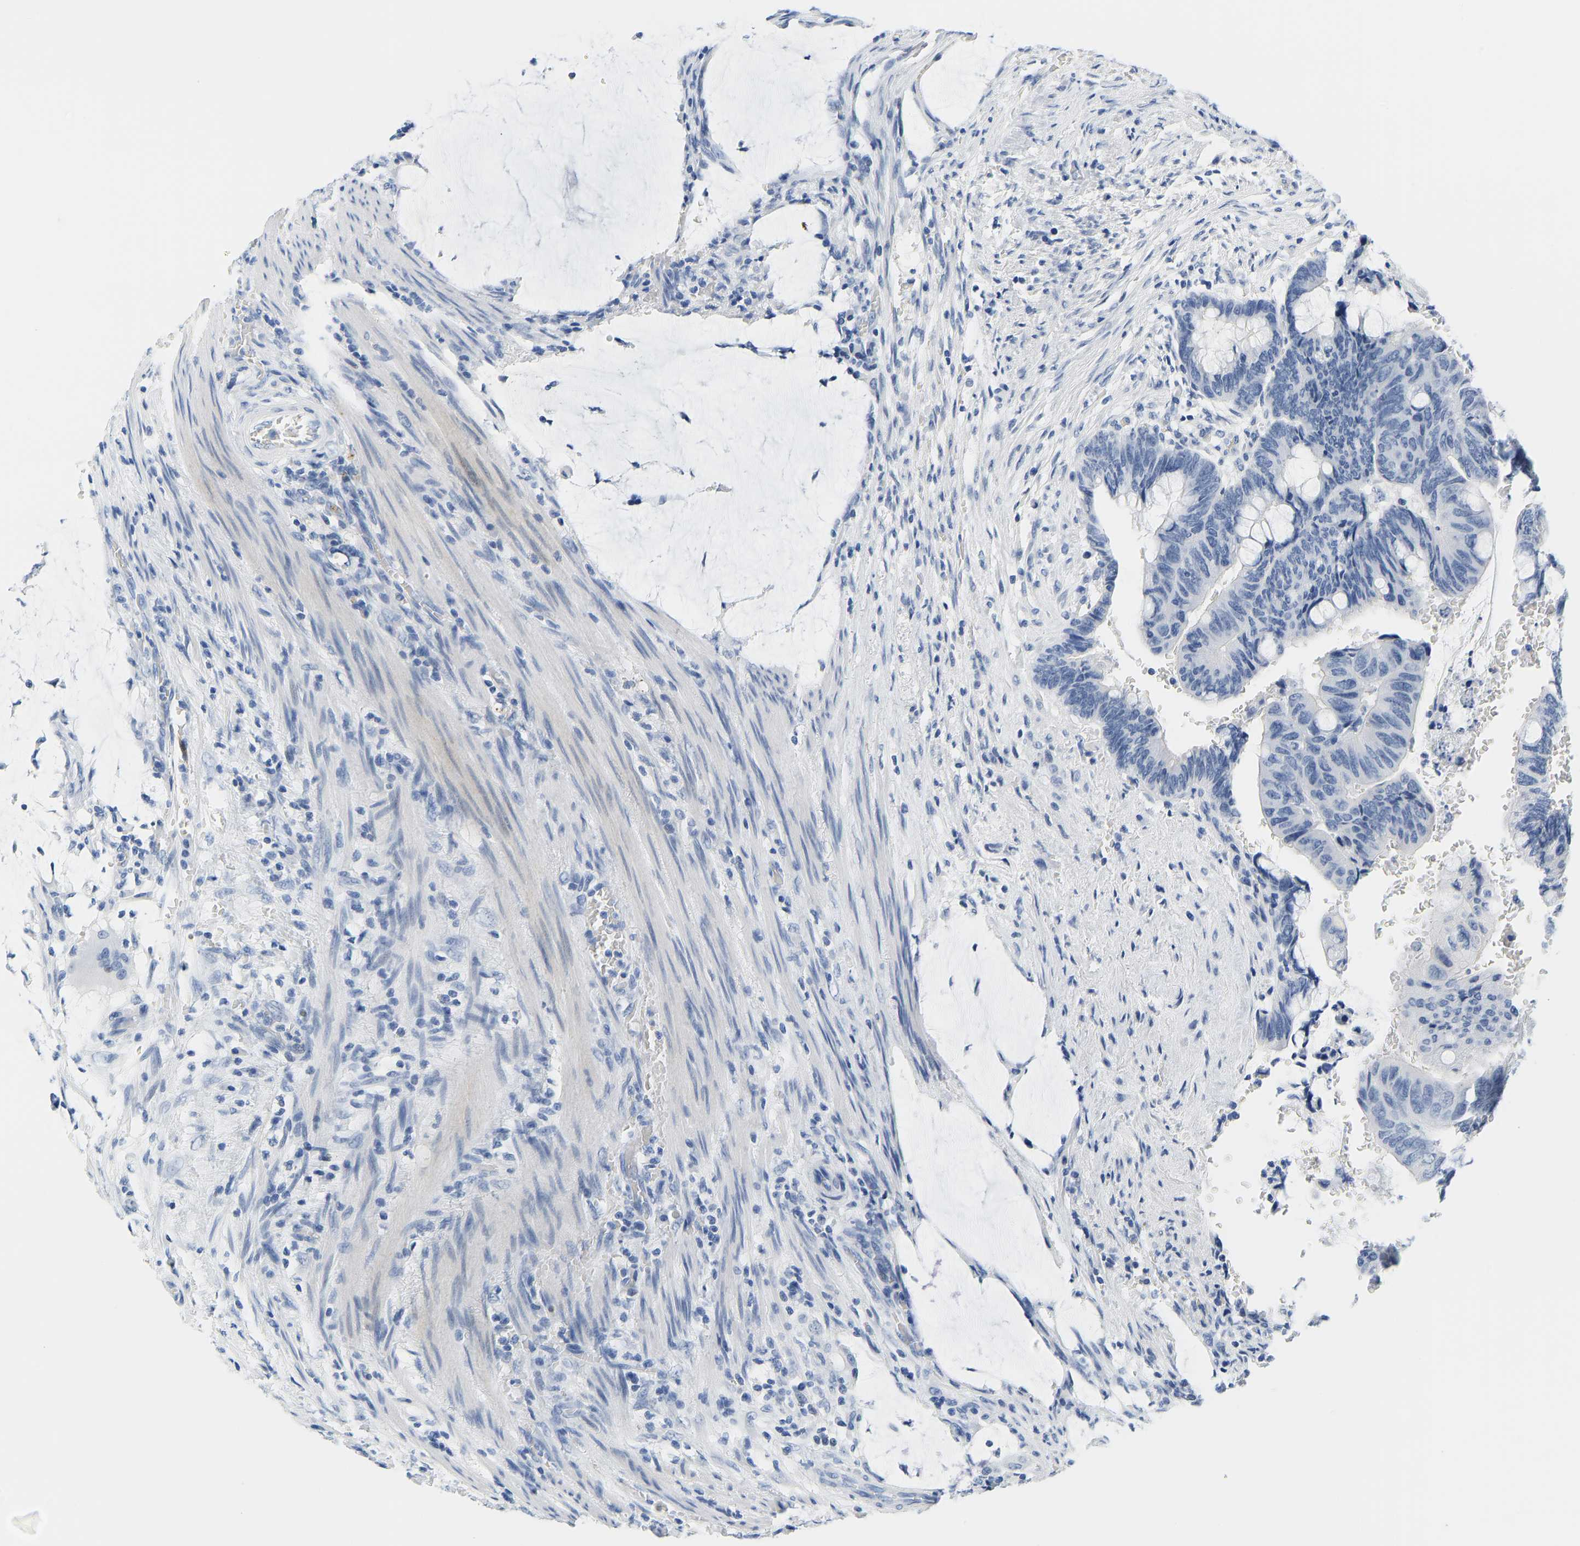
{"staining": {"intensity": "negative", "quantity": "none", "location": "none"}, "tissue": "colorectal cancer", "cell_type": "Tumor cells", "image_type": "cancer", "snomed": [{"axis": "morphology", "description": "Normal tissue, NOS"}, {"axis": "morphology", "description": "Adenocarcinoma, NOS"}, {"axis": "topography", "description": "Rectum"}, {"axis": "topography", "description": "Peripheral nerve tissue"}], "caption": "IHC of human colorectal cancer shows no positivity in tumor cells.", "gene": "SERPINB3", "patient": {"sex": "male", "age": 92}}